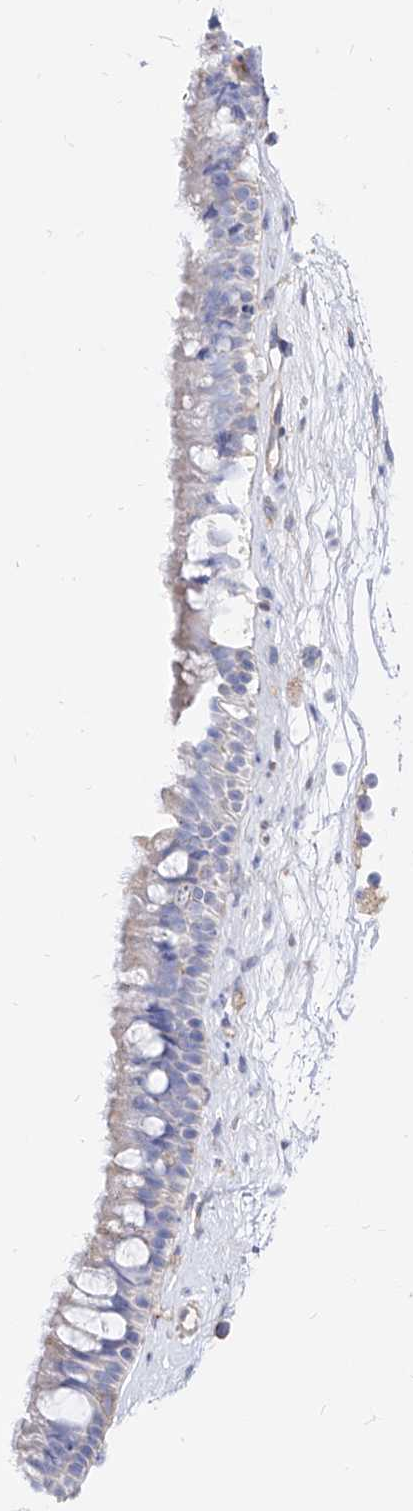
{"staining": {"intensity": "negative", "quantity": "none", "location": "none"}, "tissue": "nasopharynx", "cell_type": "Respiratory epithelial cells", "image_type": "normal", "snomed": [{"axis": "morphology", "description": "Normal tissue, NOS"}, {"axis": "topography", "description": "Nasopharynx"}], "caption": "DAB (3,3'-diaminobenzidine) immunohistochemical staining of normal human nasopharynx displays no significant positivity in respiratory epithelial cells. (Stains: DAB (3,3'-diaminobenzidine) IHC with hematoxylin counter stain, Microscopy: brightfield microscopy at high magnification).", "gene": "ZNF653", "patient": {"sex": "male", "age": 64}}